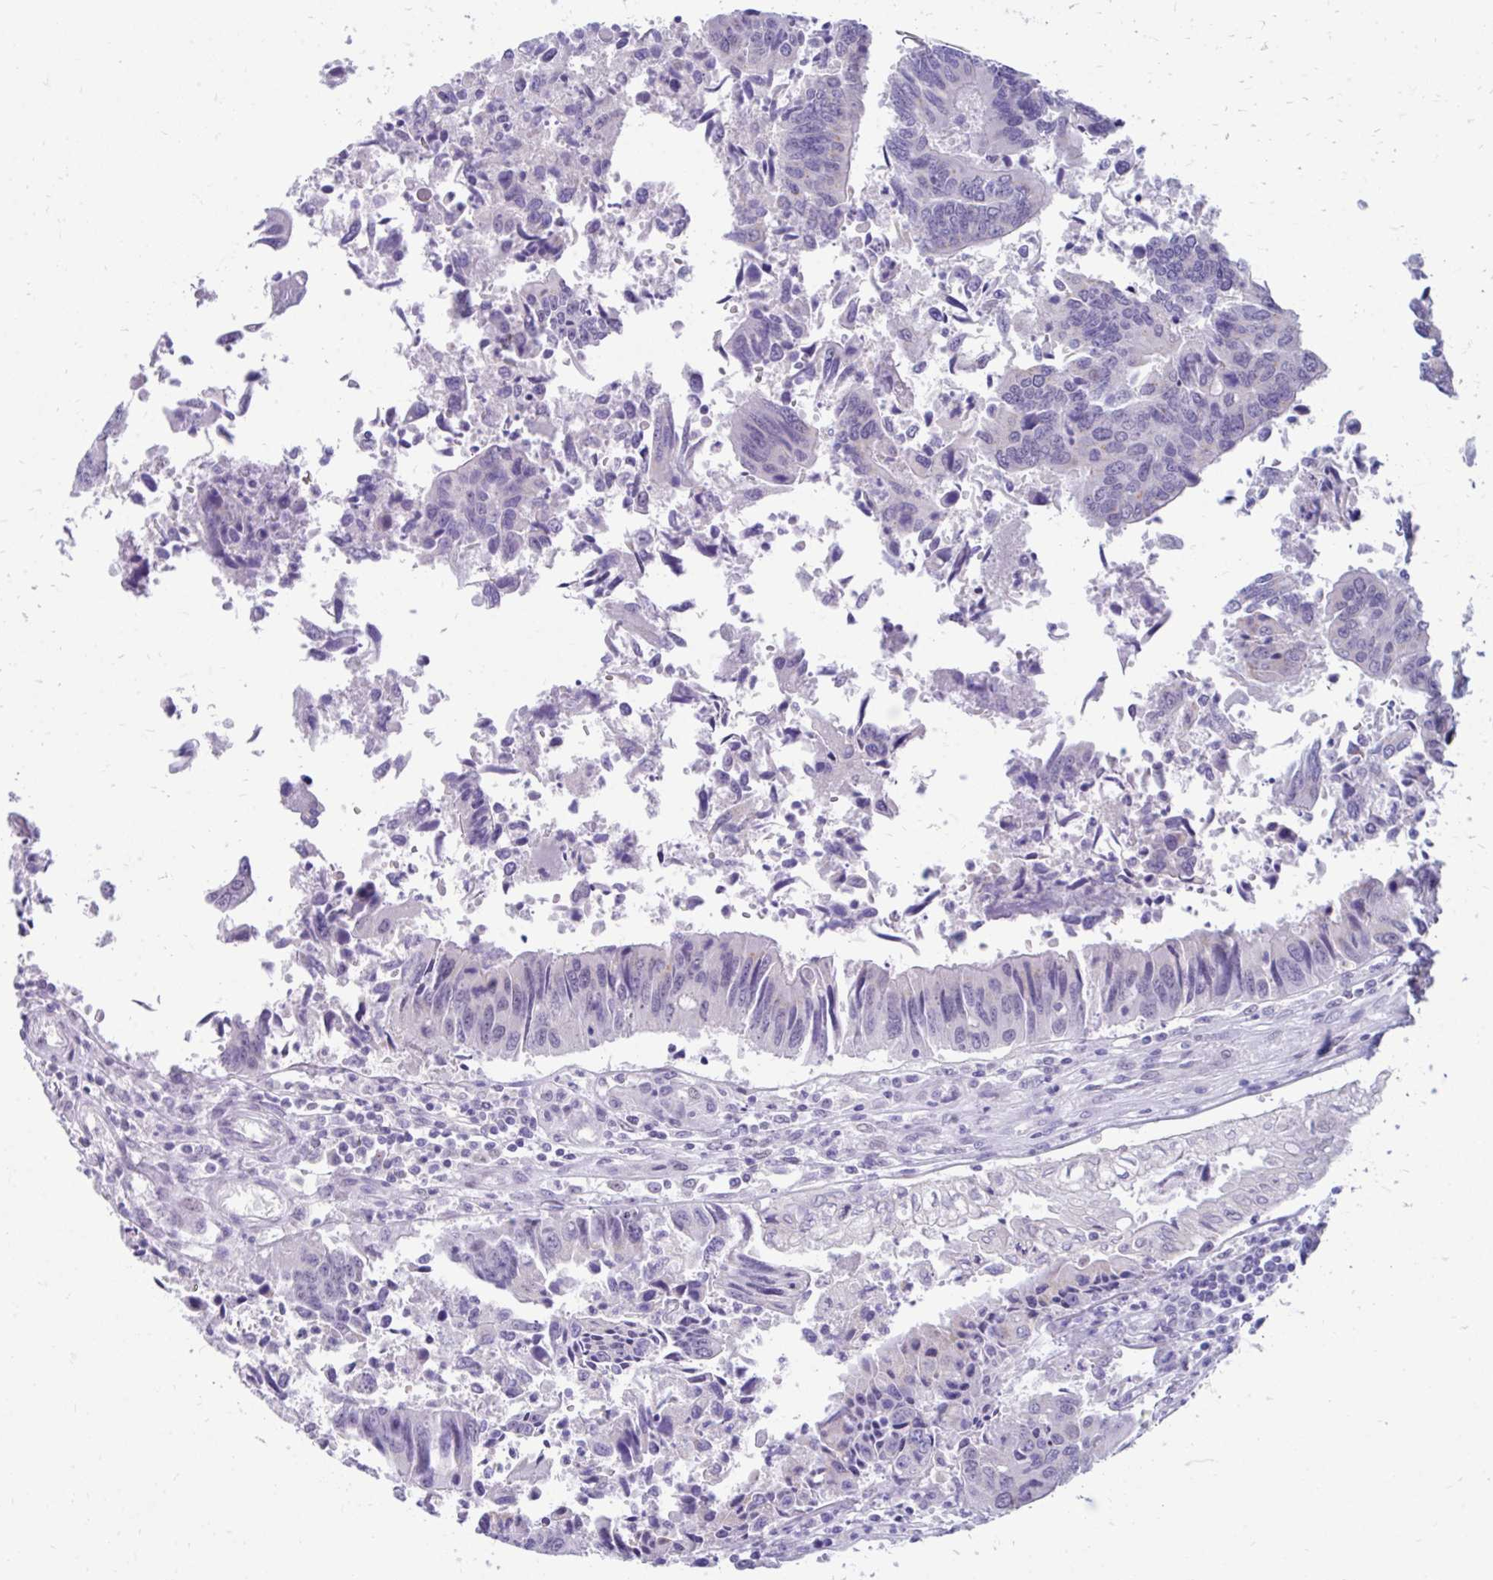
{"staining": {"intensity": "negative", "quantity": "none", "location": "none"}, "tissue": "colorectal cancer", "cell_type": "Tumor cells", "image_type": "cancer", "snomed": [{"axis": "morphology", "description": "Adenocarcinoma, NOS"}, {"axis": "topography", "description": "Colon"}], "caption": "An image of human colorectal cancer (adenocarcinoma) is negative for staining in tumor cells.", "gene": "GLB1L2", "patient": {"sex": "female", "age": 67}}